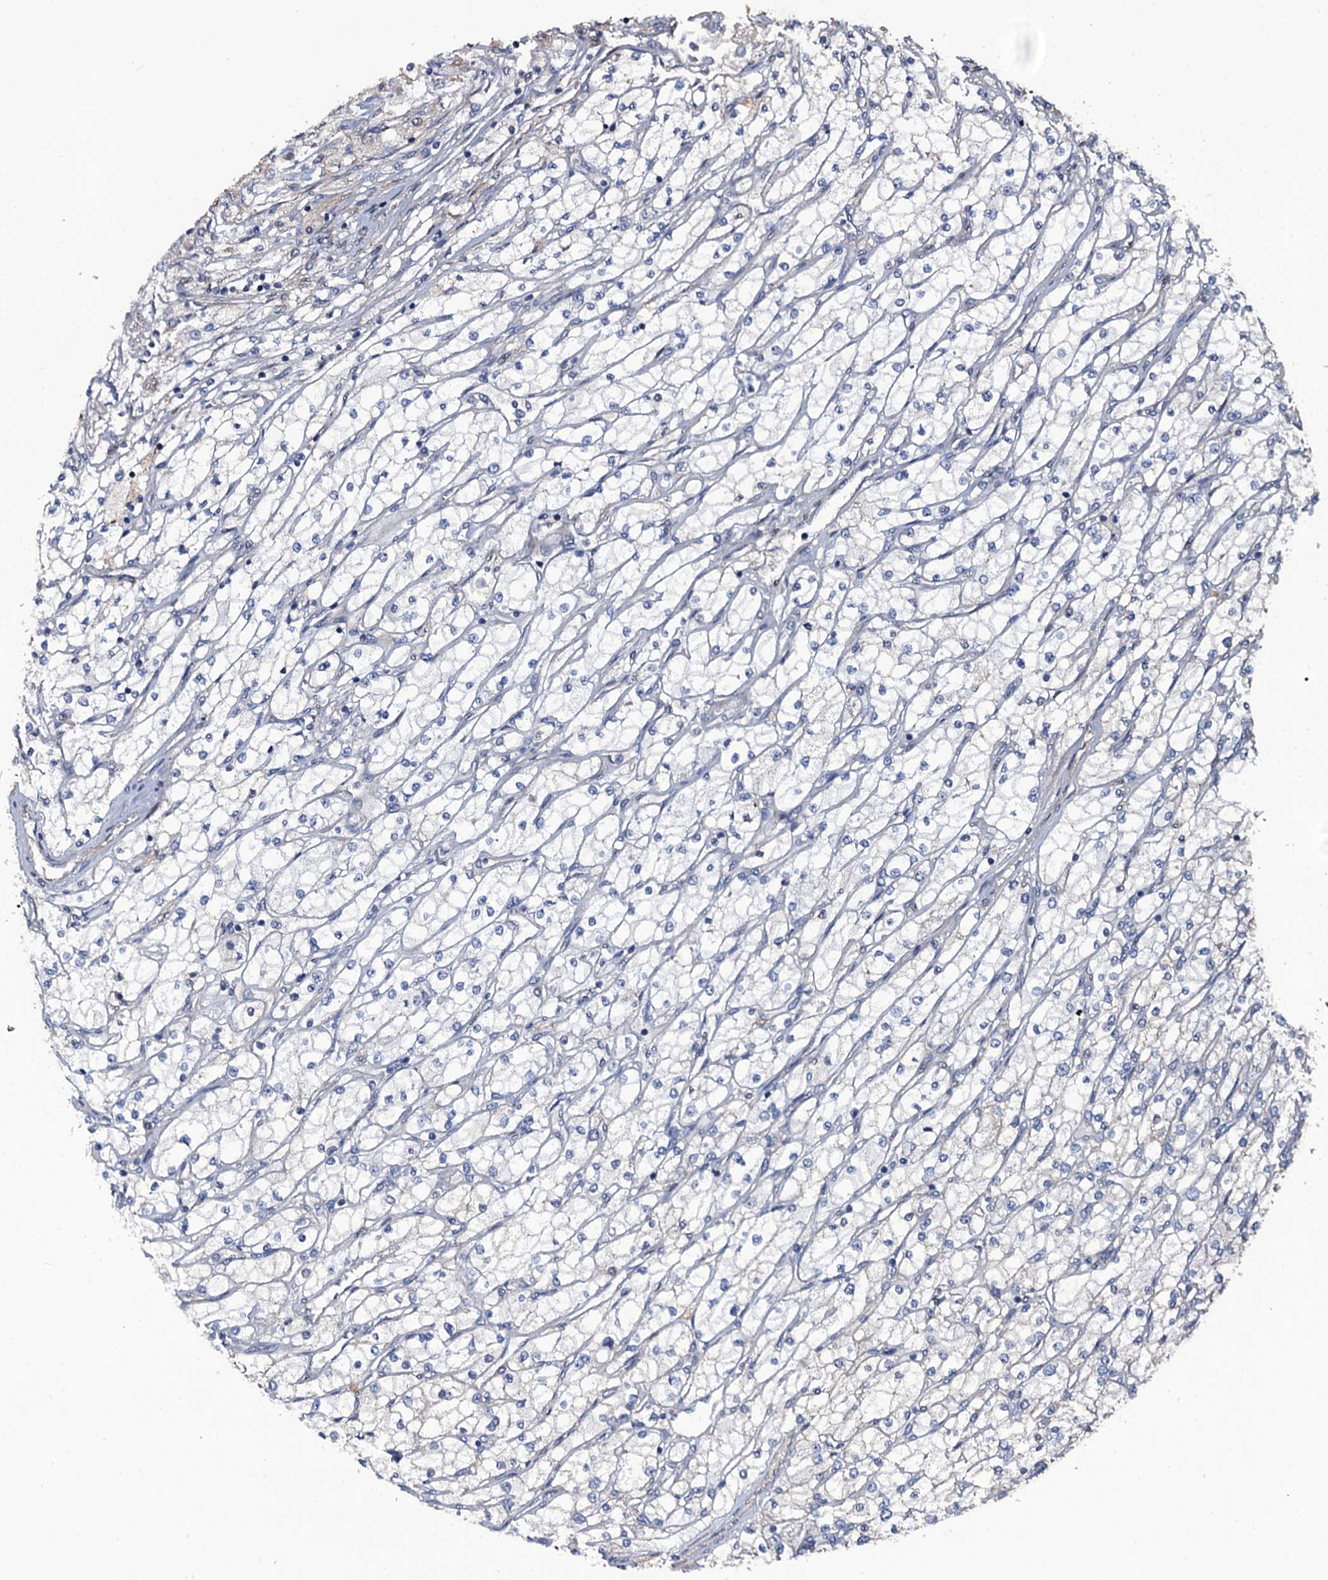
{"staining": {"intensity": "negative", "quantity": "none", "location": "none"}, "tissue": "renal cancer", "cell_type": "Tumor cells", "image_type": "cancer", "snomed": [{"axis": "morphology", "description": "Adenocarcinoma, NOS"}, {"axis": "topography", "description": "Kidney"}], "caption": "Tumor cells show no significant protein expression in renal cancer (adenocarcinoma).", "gene": "LYG2", "patient": {"sex": "male", "age": 80}}